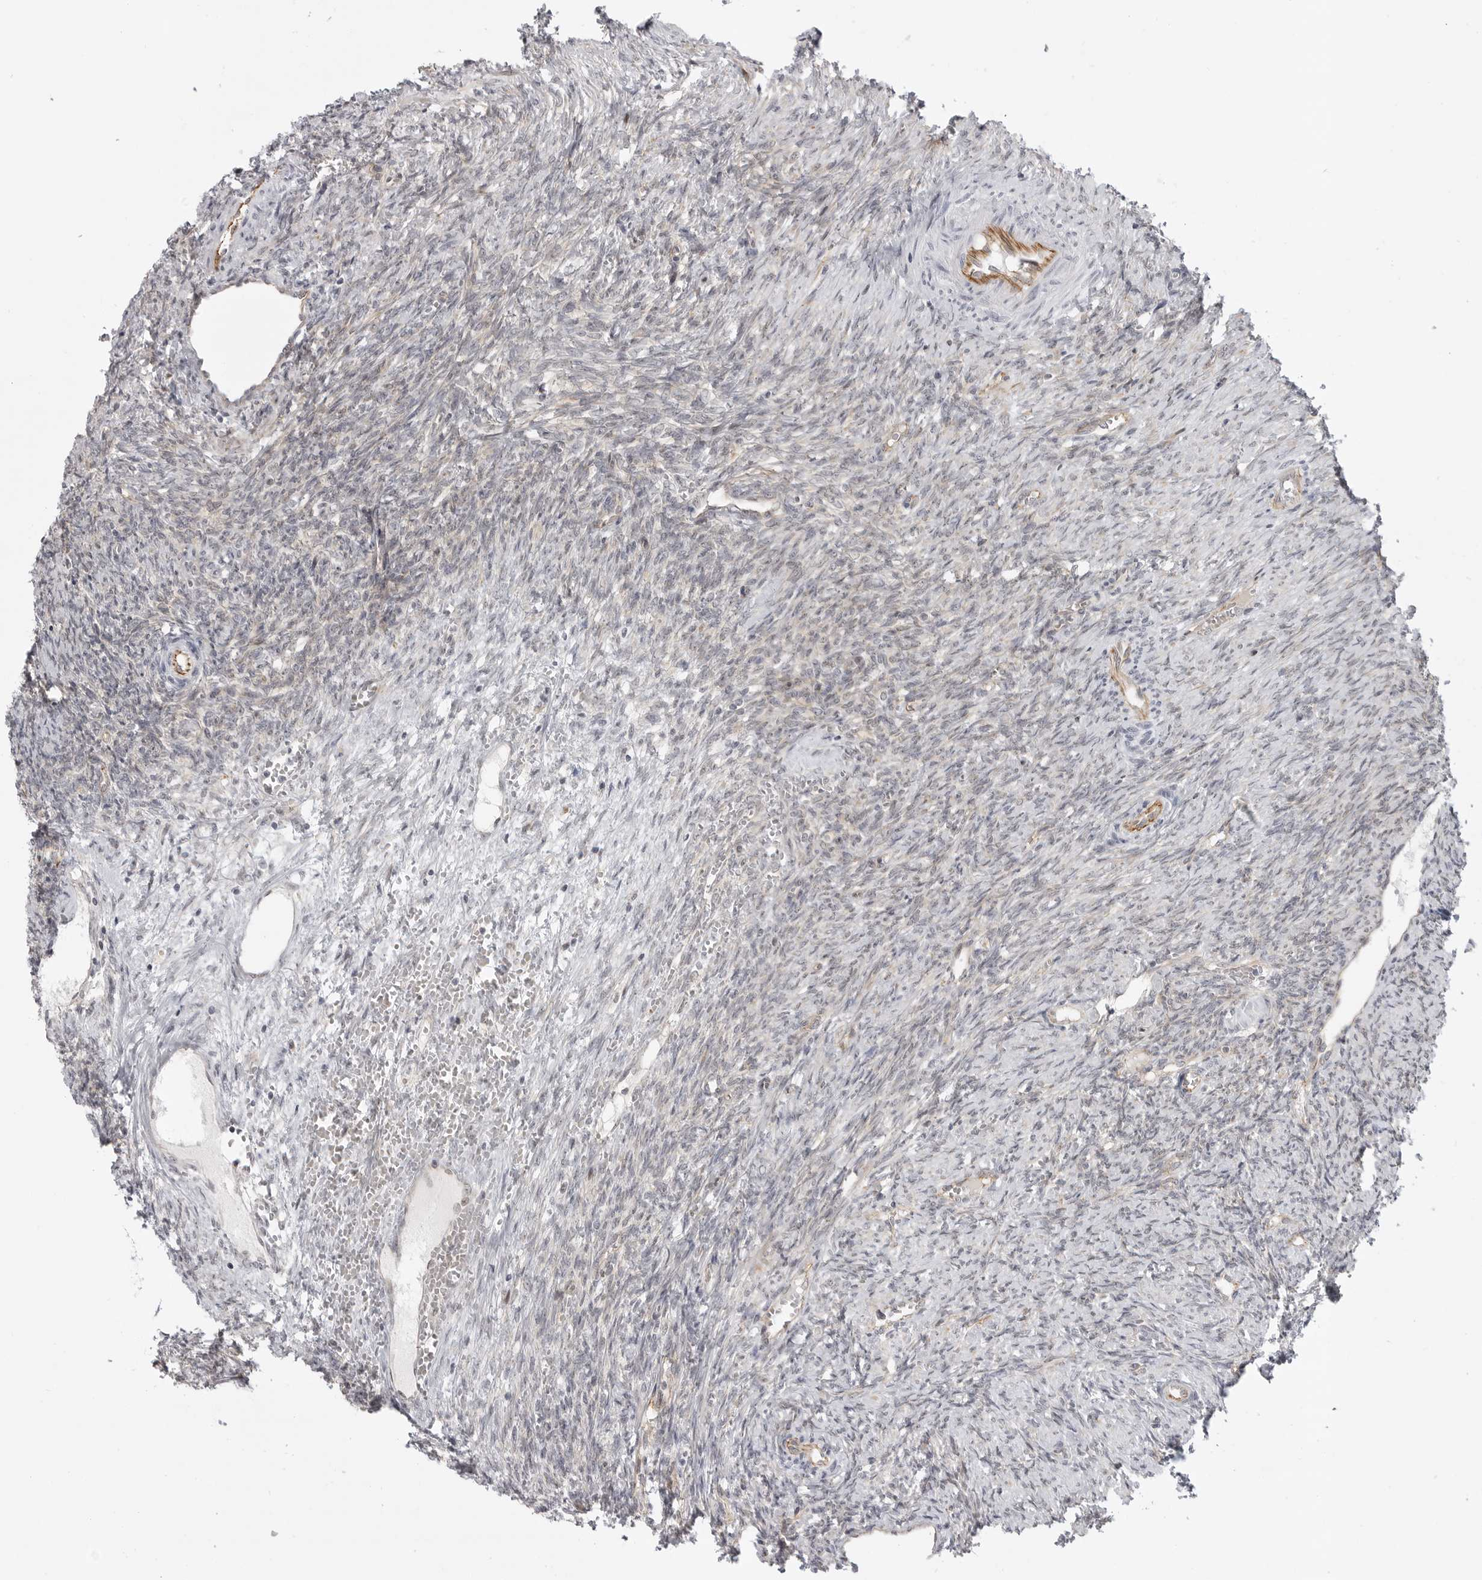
{"staining": {"intensity": "strong", "quantity": ">75%", "location": "cytoplasmic/membranous,nuclear"}, "tissue": "ovary", "cell_type": "Follicle cells", "image_type": "normal", "snomed": [{"axis": "morphology", "description": "Normal tissue, NOS"}, {"axis": "topography", "description": "Ovary"}], "caption": "Brown immunohistochemical staining in unremarkable human ovary displays strong cytoplasmic/membranous,nuclear expression in approximately >75% of follicle cells.", "gene": "CEP295NL", "patient": {"sex": "female", "age": 41}}